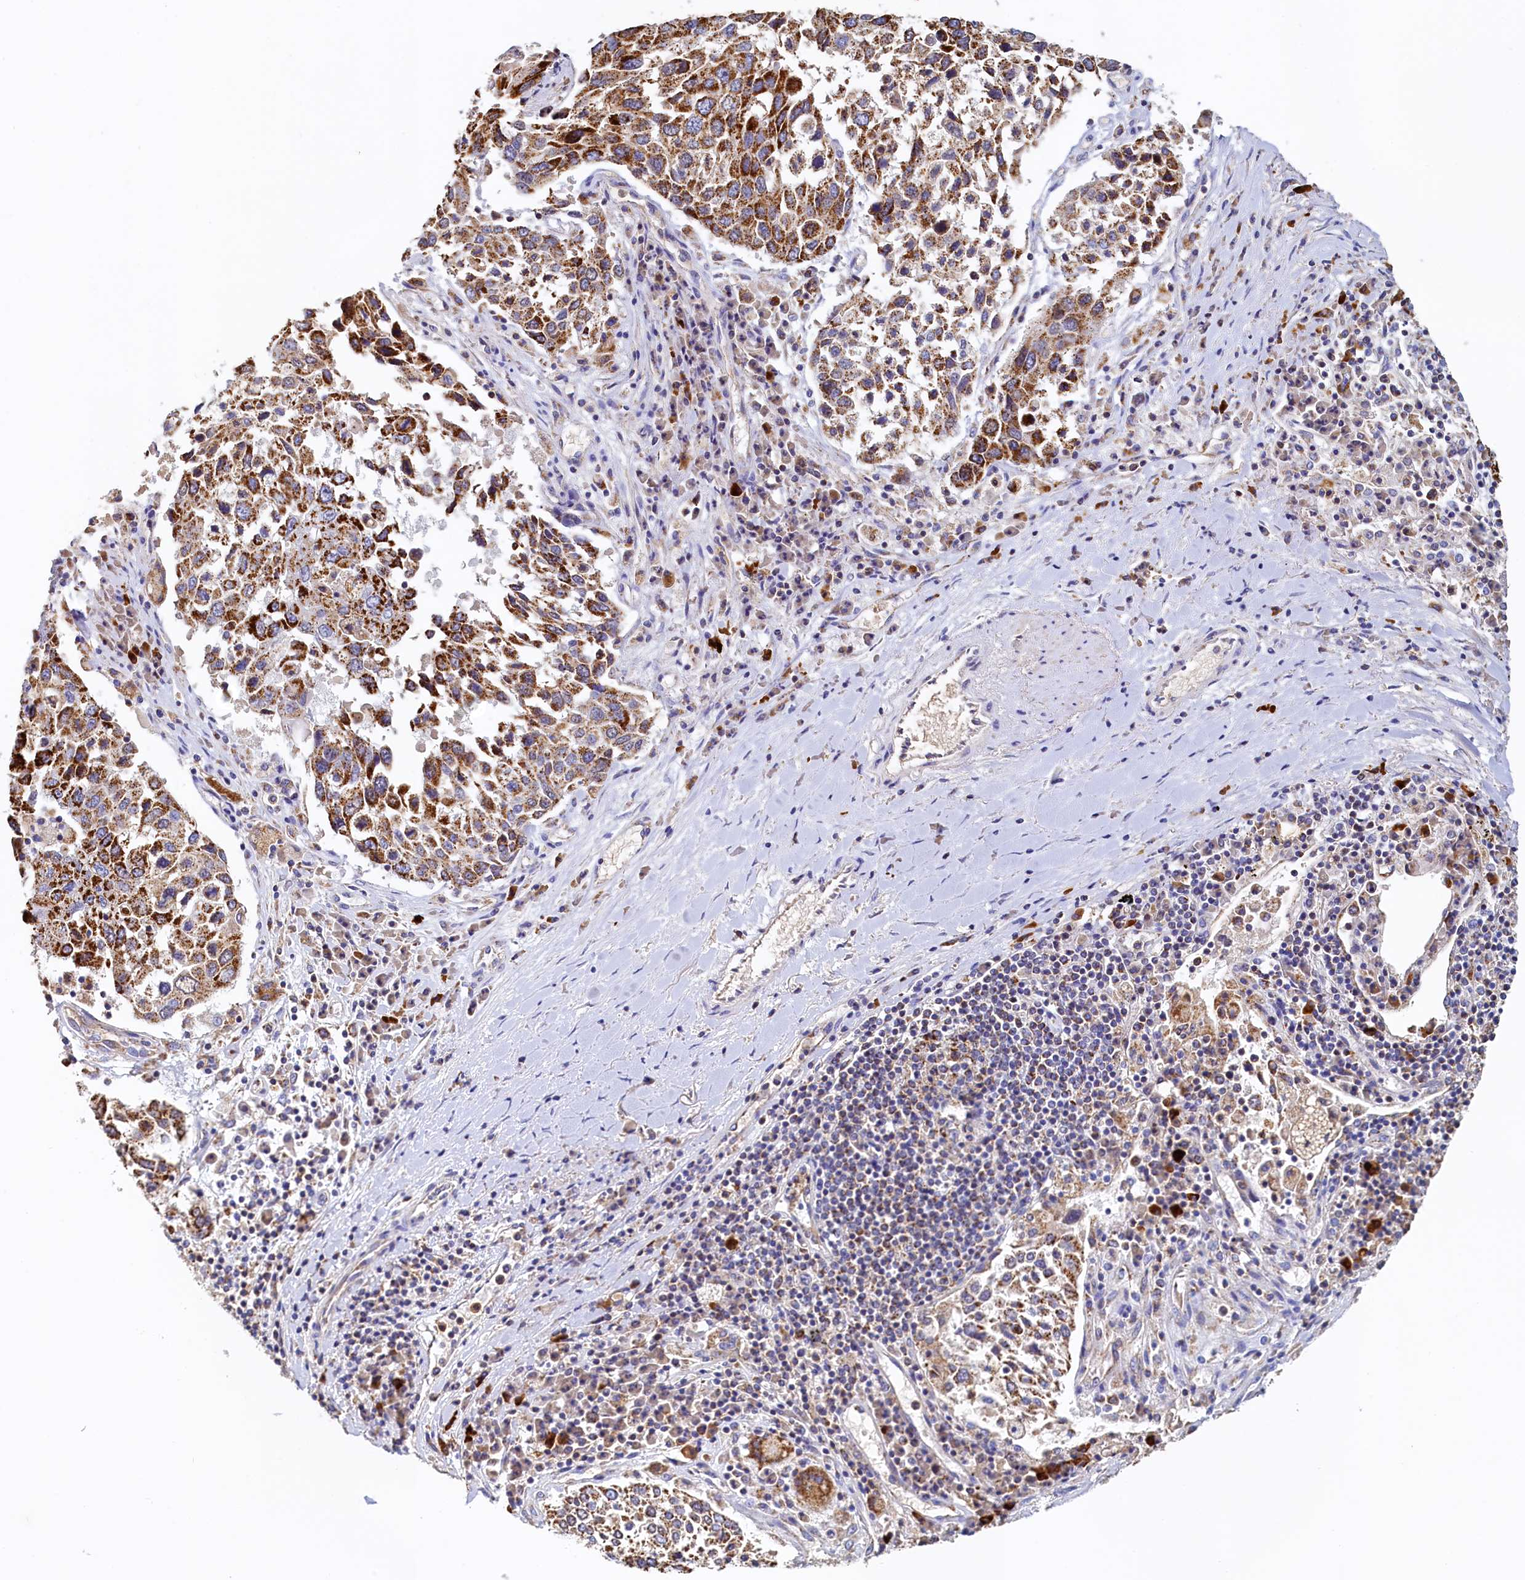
{"staining": {"intensity": "moderate", "quantity": ">75%", "location": "cytoplasmic/membranous"}, "tissue": "lung cancer", "cell_type": "Tumor cells", "image_type": "cancer", "snomed": [{"axis": "morphology", "description": "Squamous cell carcinoma, NOS"}, {"axis": "topography", "description": "Lung"}], "caption": "Lung squamous cell carcinoma stained with IHC demonstrates moderate cytoplasmic/membranous staining in about >75% of tumor cells. (DAB IHC with brightfield microscopy, high magnification).", "gene": "POC1A", "patient": {"sex": "male", "age": 65}}